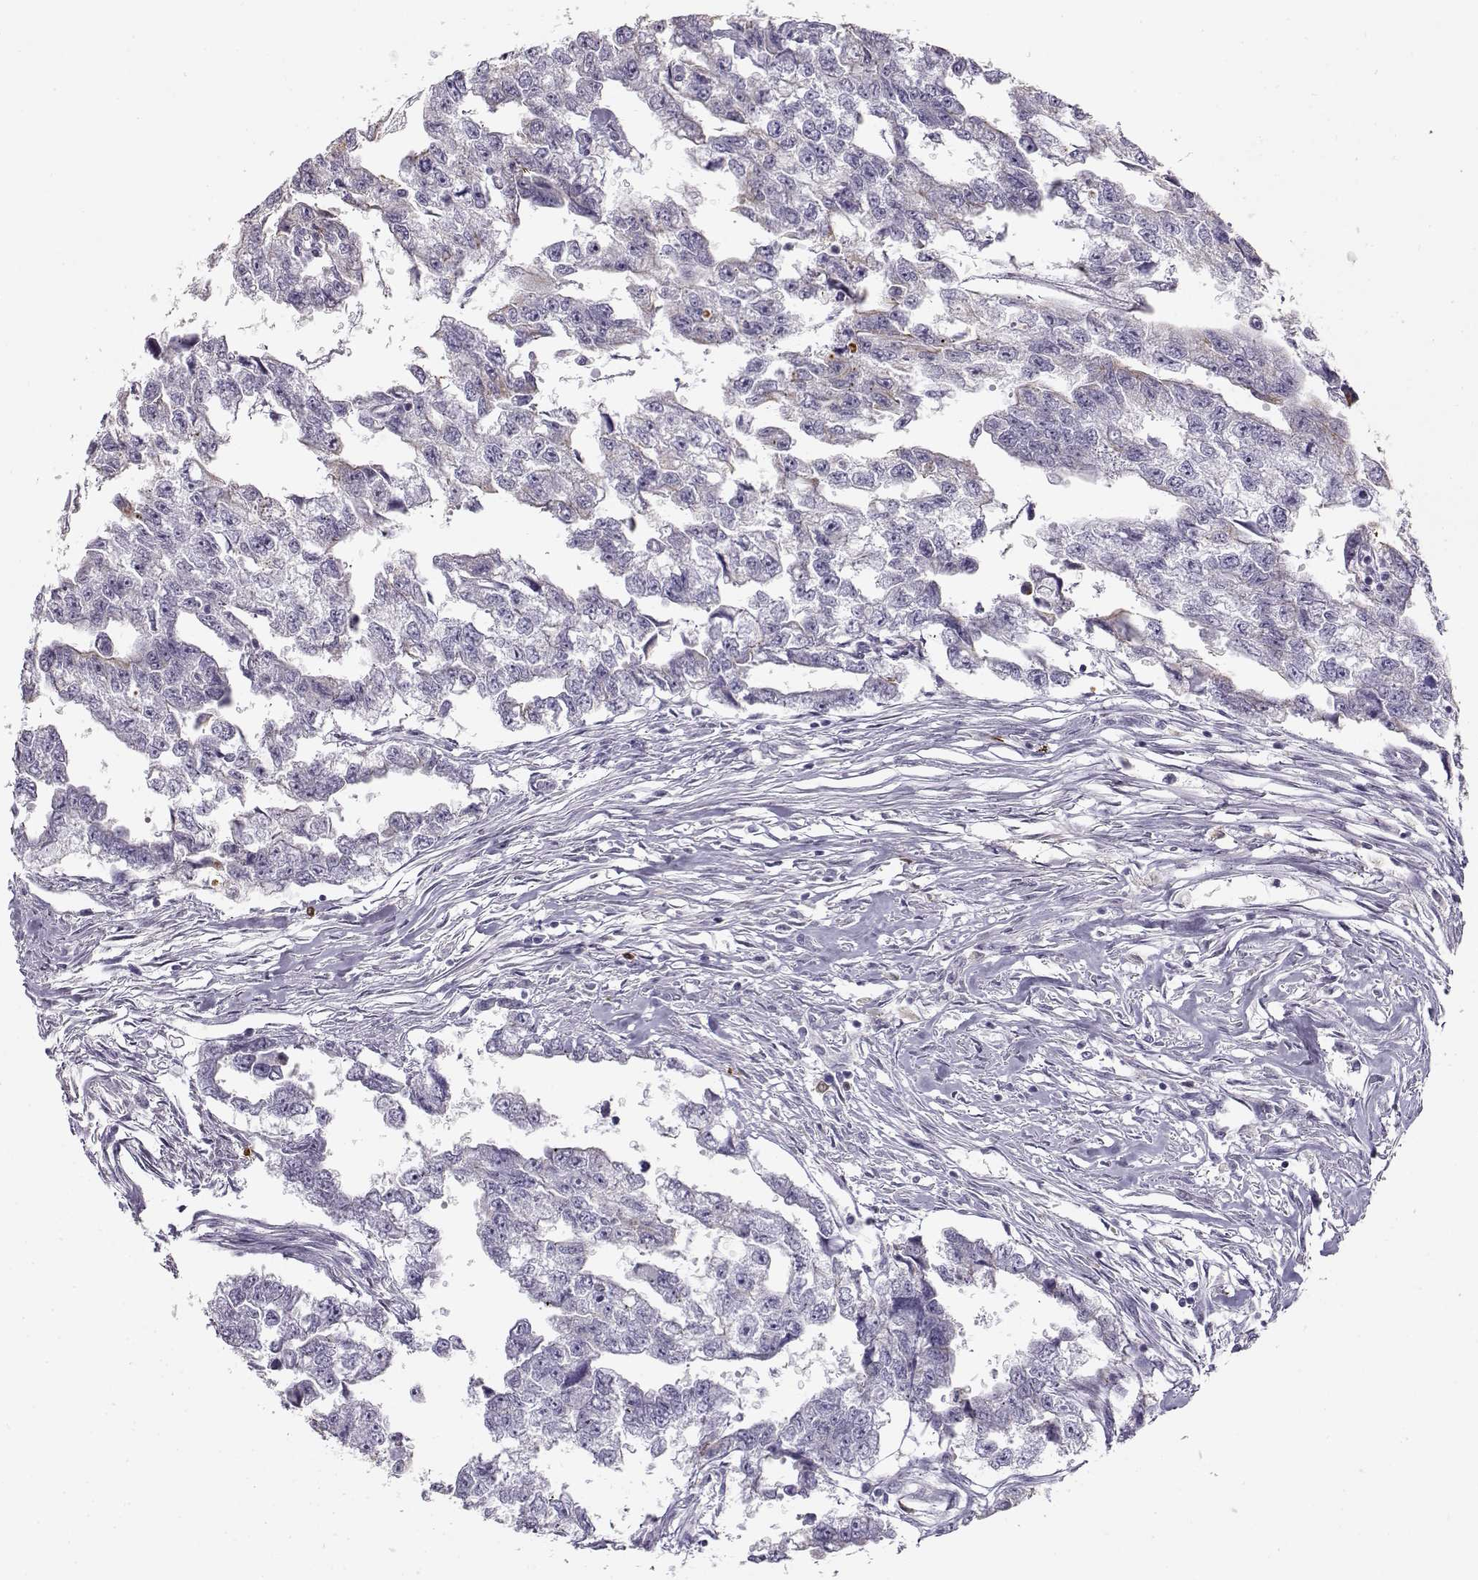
{"staining": {"intensity": "negative", "quantity": "none", "location": "none"}, "tissue": "testis cancer", "cell_type": "Tumor cells", "image_type": "cancer", "snomed": [{"axis": "morphology", "description": "Carcinoma, Embryonal, NOS"}, {"axis": "morphology", "description": "Teratoma, malignant, NOS"}, {"axis": "topography", "description": "Testis"}], "caption": "High magnification brightfield microscopy of testis cancer stained with DAB (brown) and counterstained with hematoxylin (blue): tumor cells show no significant expression.", "gene": "S100B", "patient": {"sex": "male", "age": 44}}